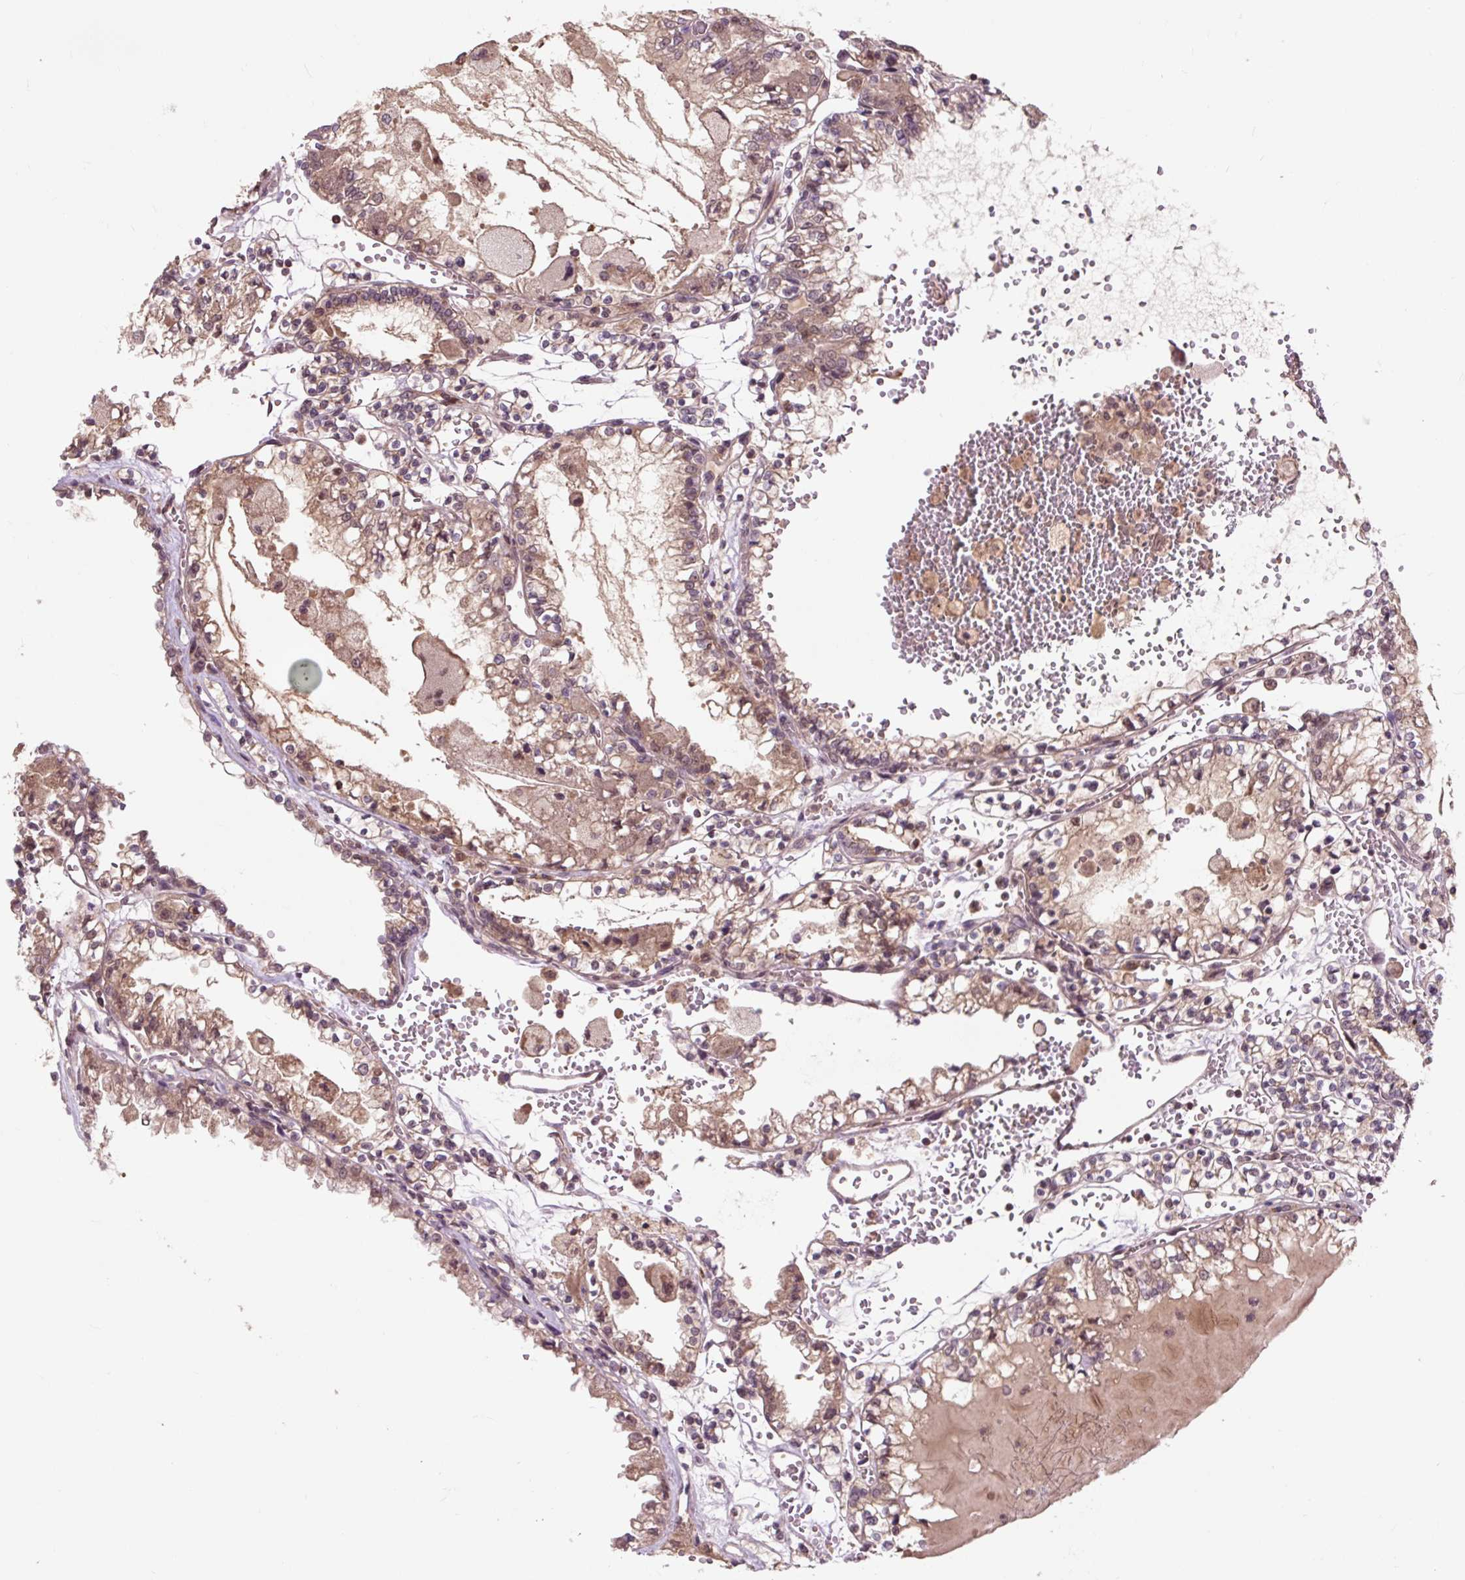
{"staining": {"intensity": "moderate", "quantity": ">75%", "location": "cytoplasmic/membranous,nuclear"}, "tissue": "renal cancer", "cell_type": "Tumor cells", "image_type": "cancer", "snomed": [{"axis": "morphology", "description": "Adenocarcinoma, NOS"}, {"axis": "topography", "description": "Kidney"}], "caption": "Protein analysis of renal cancer tissue demonstrates moderate cytoplasmic/membranous and nuclear expression in about >75% of tumor cells. (DAB (3,3'-diaminobenzidine) IHC with brightfield microscopy, high magnification).", "gene": "MMS19", "patient": {"sex": "female", "age": 56}}